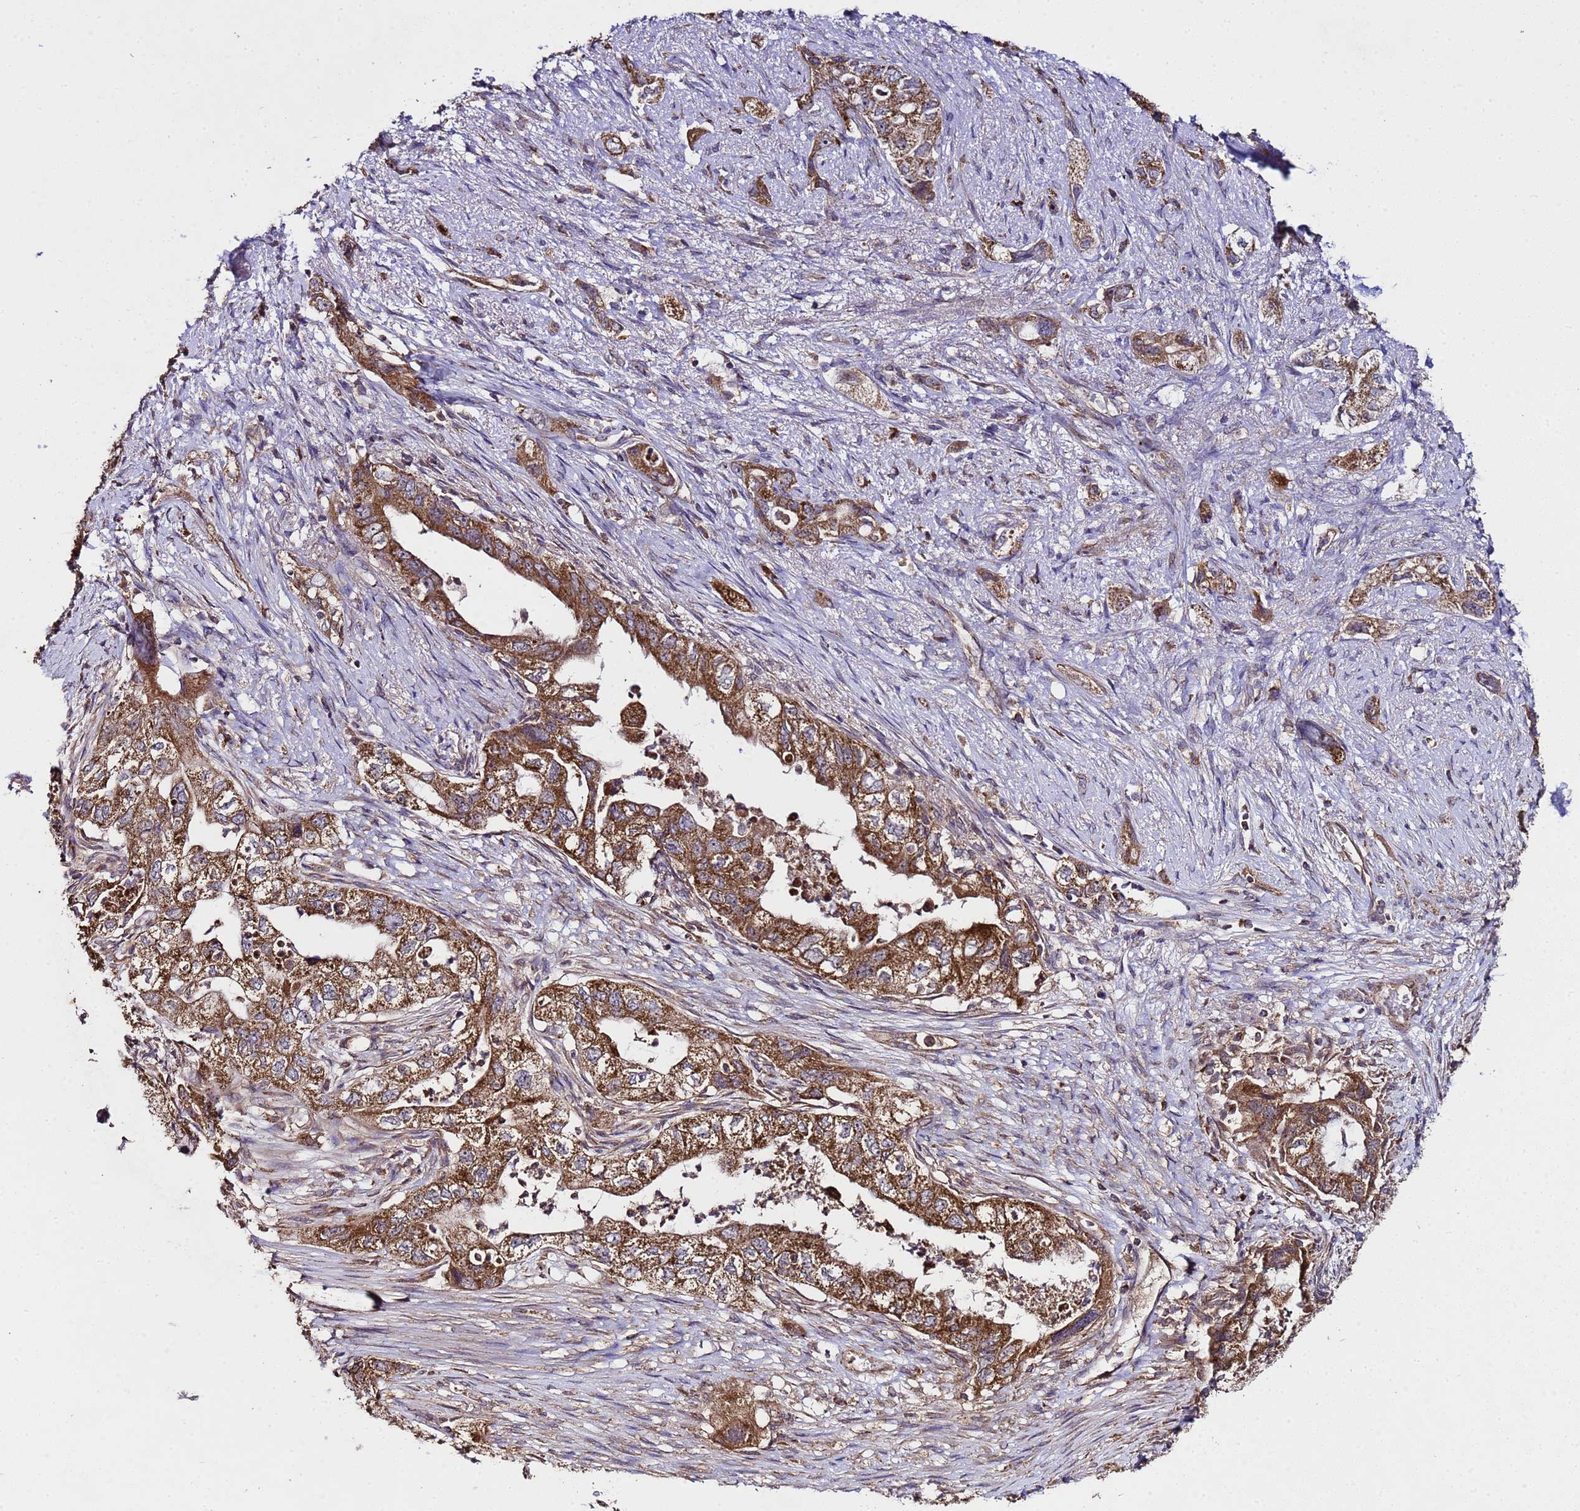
{"staining": {"intensity": "strong", "quantity": ">75%", "location": "cytoplasmic/membranous"}, "tissue": "pancreatic cancer", "cell_type": "Tumor cells", "image_type": "cancer", "snomed": [{"axis": "morphology", "description": "Adenocarcinoma, NOS"}, {"axis": "topography", "description": "Pancreas"}], "caption": "There is high levels of strong cytoplasmic/membranous expression in tumor cells of pancreatic cancer, as demonstrated by immunohistochemical staining (brown color).", "gene": "HSPBAP1", "patient": {"sex": "female", "age": 73}}